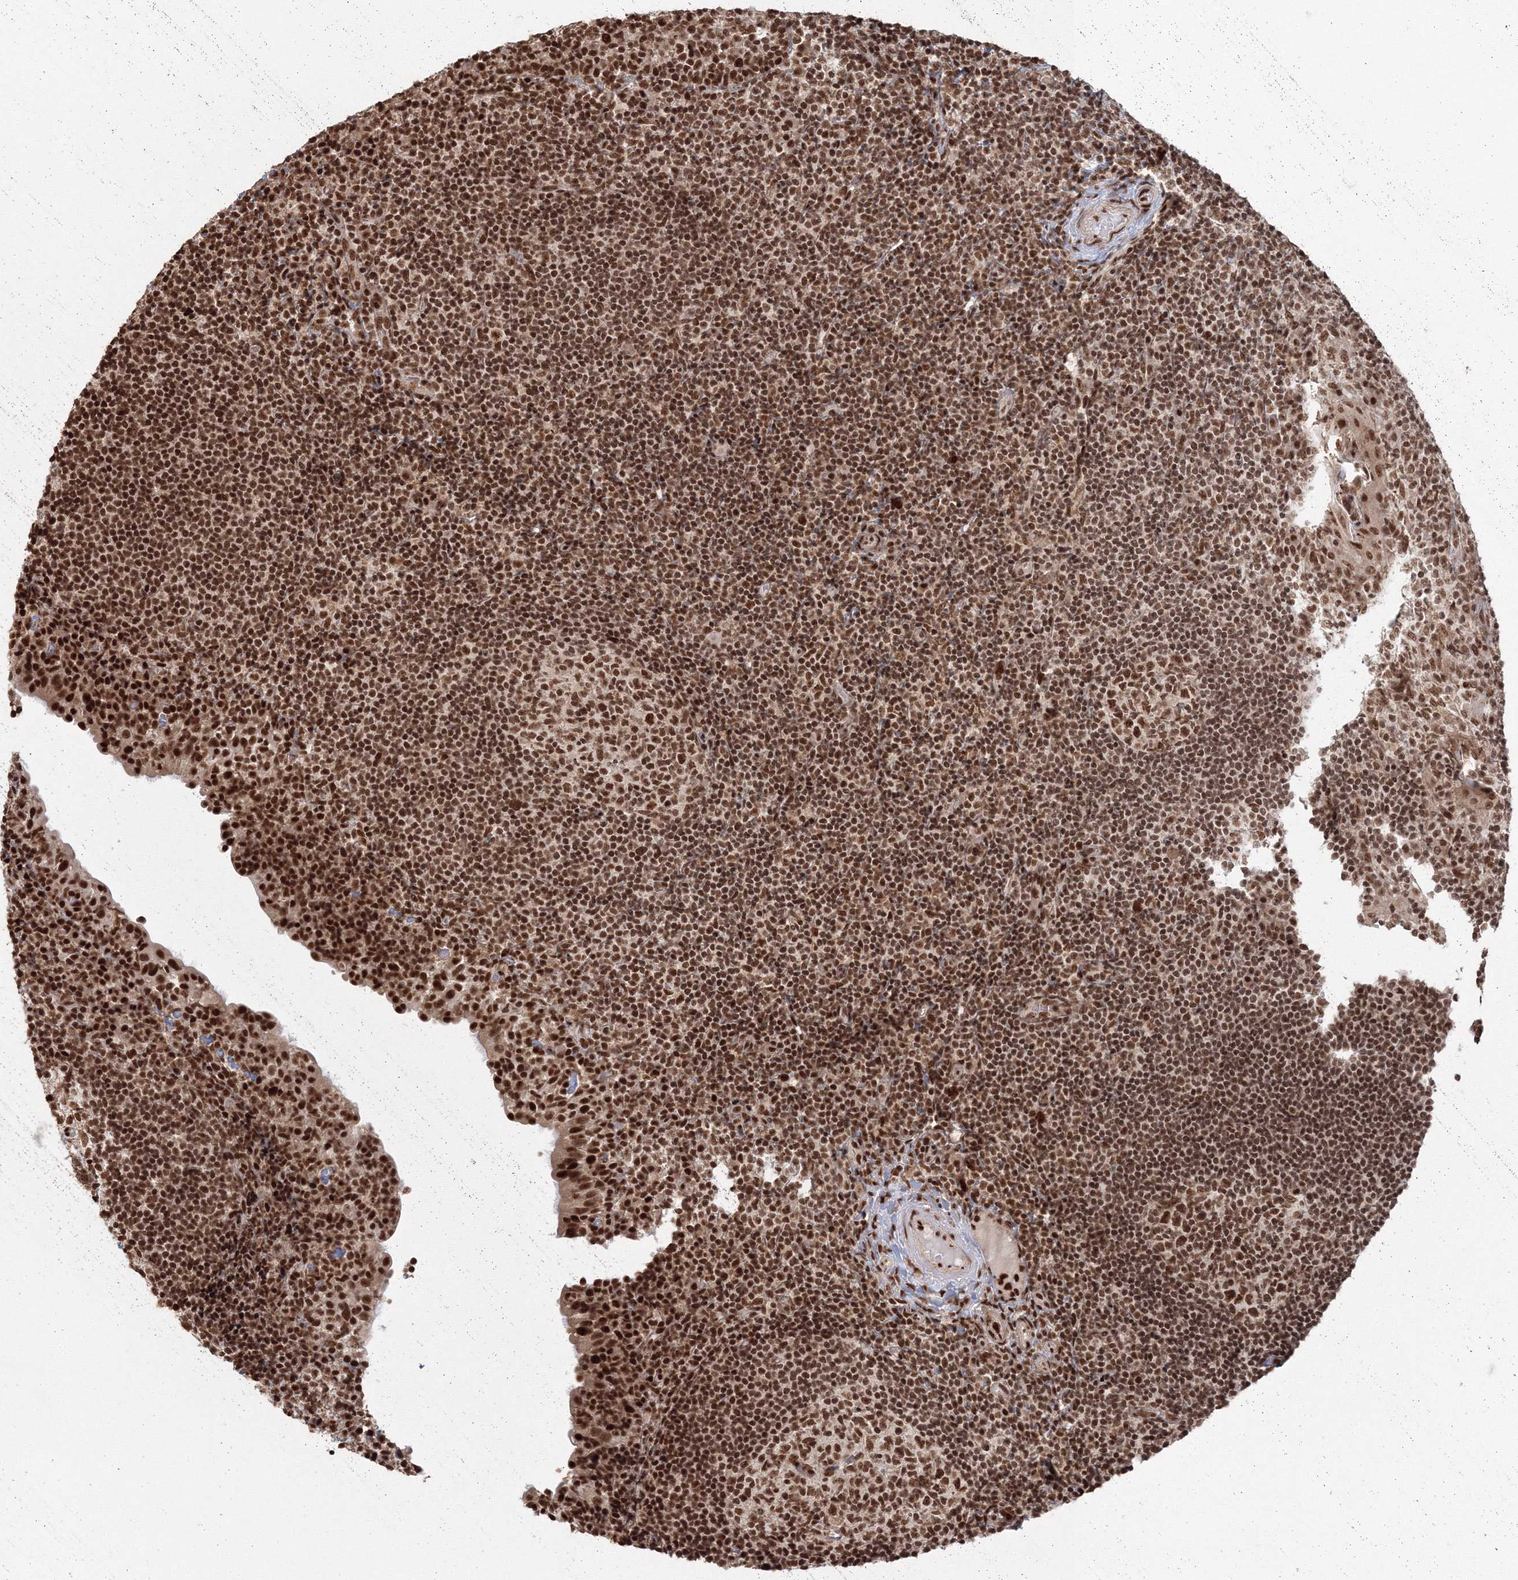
{"staining": {"intensity": "strong", "quantity": ">75%", "location": "nuclear"}, "tissue": "tonsil", "cell_type": "Germinal center cells", "image_type": "normal", "snomed": [{"axis": "morphology", "description": "Normal tissue, NOS"}, {"axis": "topography", "description": "Tonsil"}], "caption": "Immunohistochemical staining of benign tonsil demonstrates strong nuclear protein expression in approximately >75% of germinal center cells.", "gene": "KIF20A", "patient": {"sex": "female", "age": 40}}